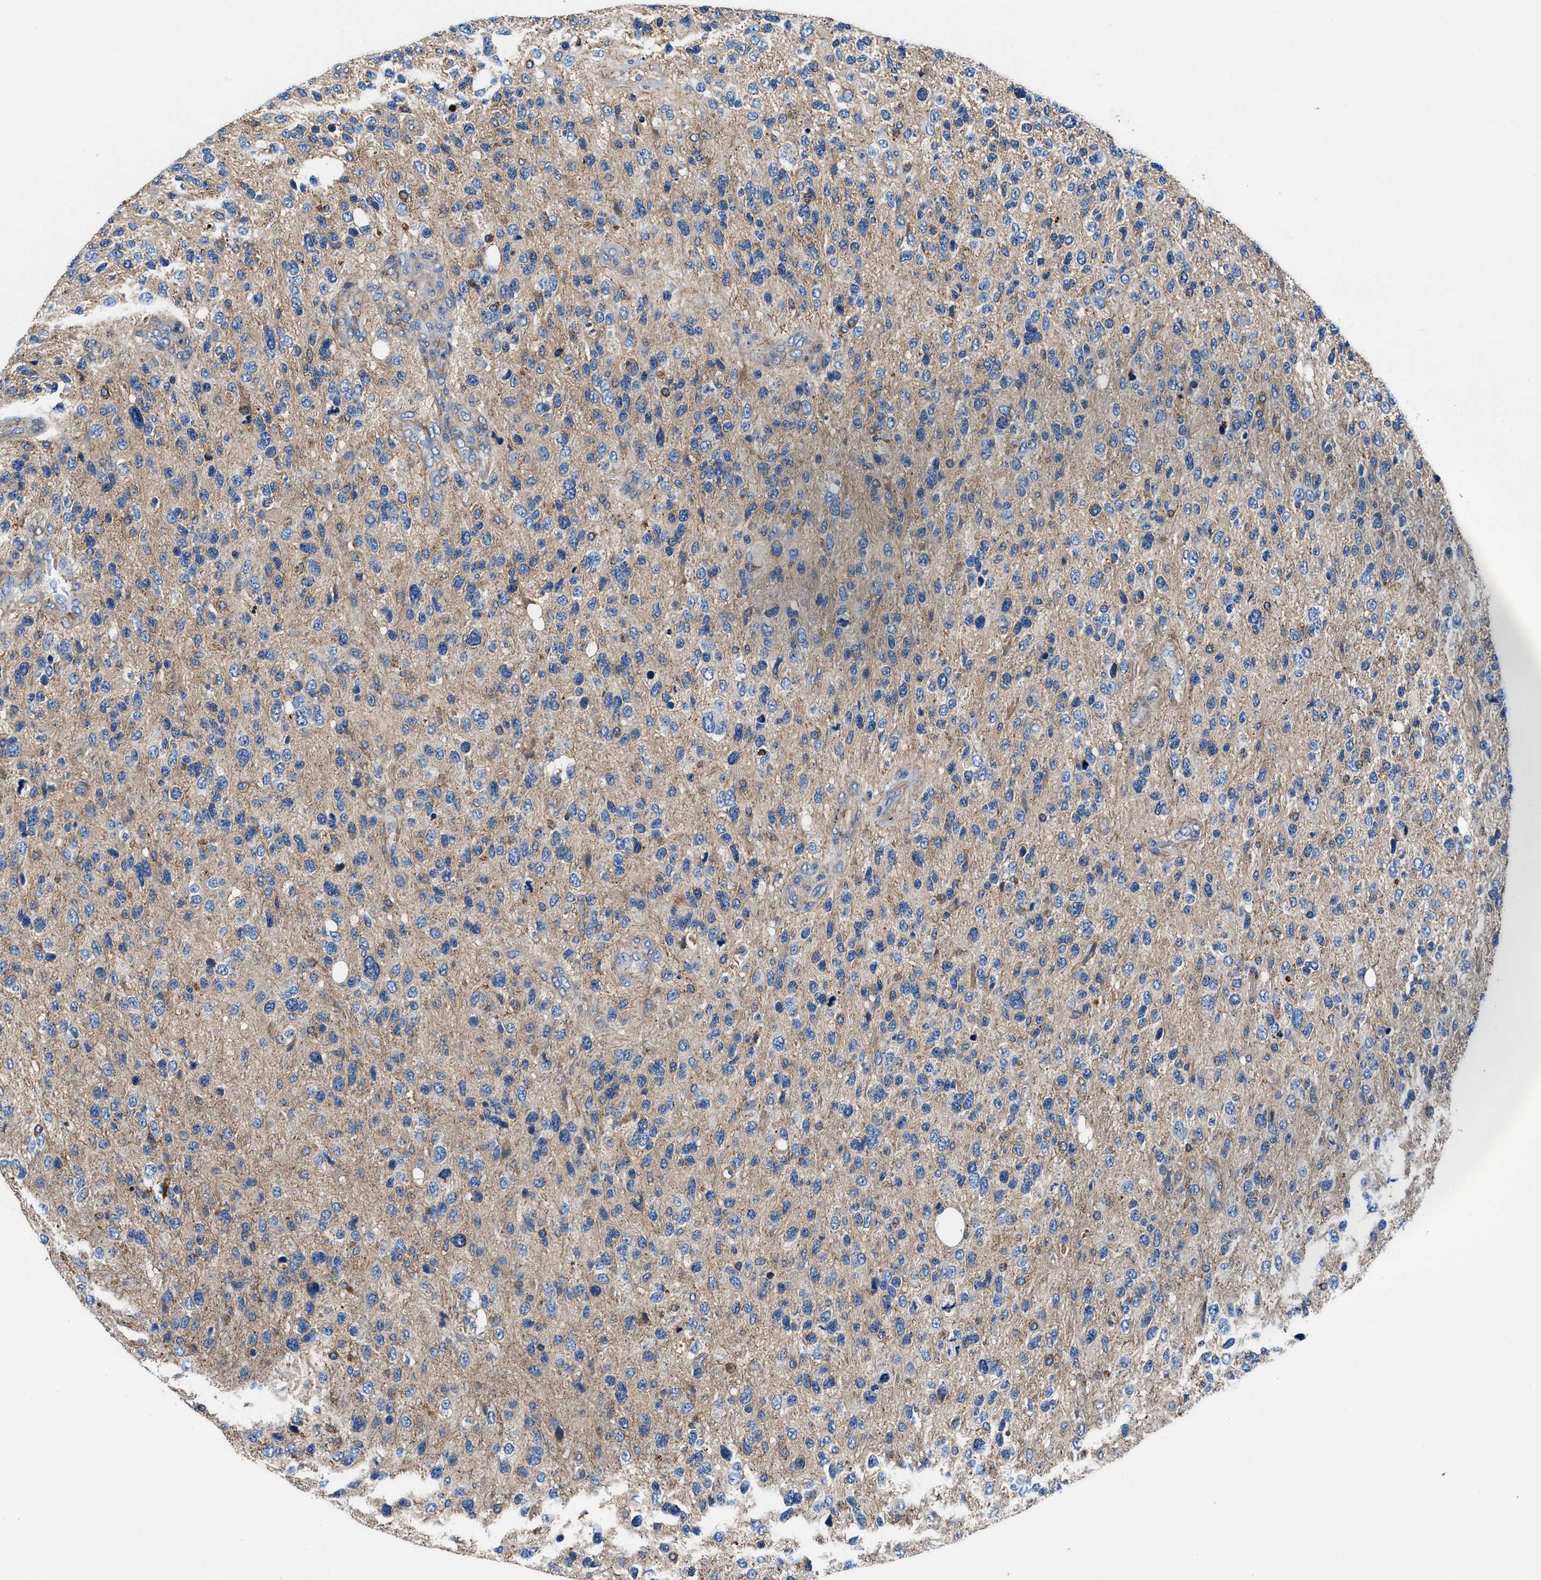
{"staining": {"intensity": "weak", "quantity": ">75%", "location": "cytoplasmic/membranous"}, "tissue": "glioma", "cell_type": "Tumor cells", "image_type": "cancer", "snomed": [{"axis": "morphology", "description": "Glioma, malignant, High grade"}, {"axis": "topography", "description": "Brain"}], "caption": "IHC (DAB) staining of glioma demonstrates weak cytoplasmic/membranous protein staining in approximately >75% of tumor cells. (DAB IHC with brightfield microscopy, high magnification).", "gene": "PPP1R9B", "patient": {"sex": "female", "age": 58}}